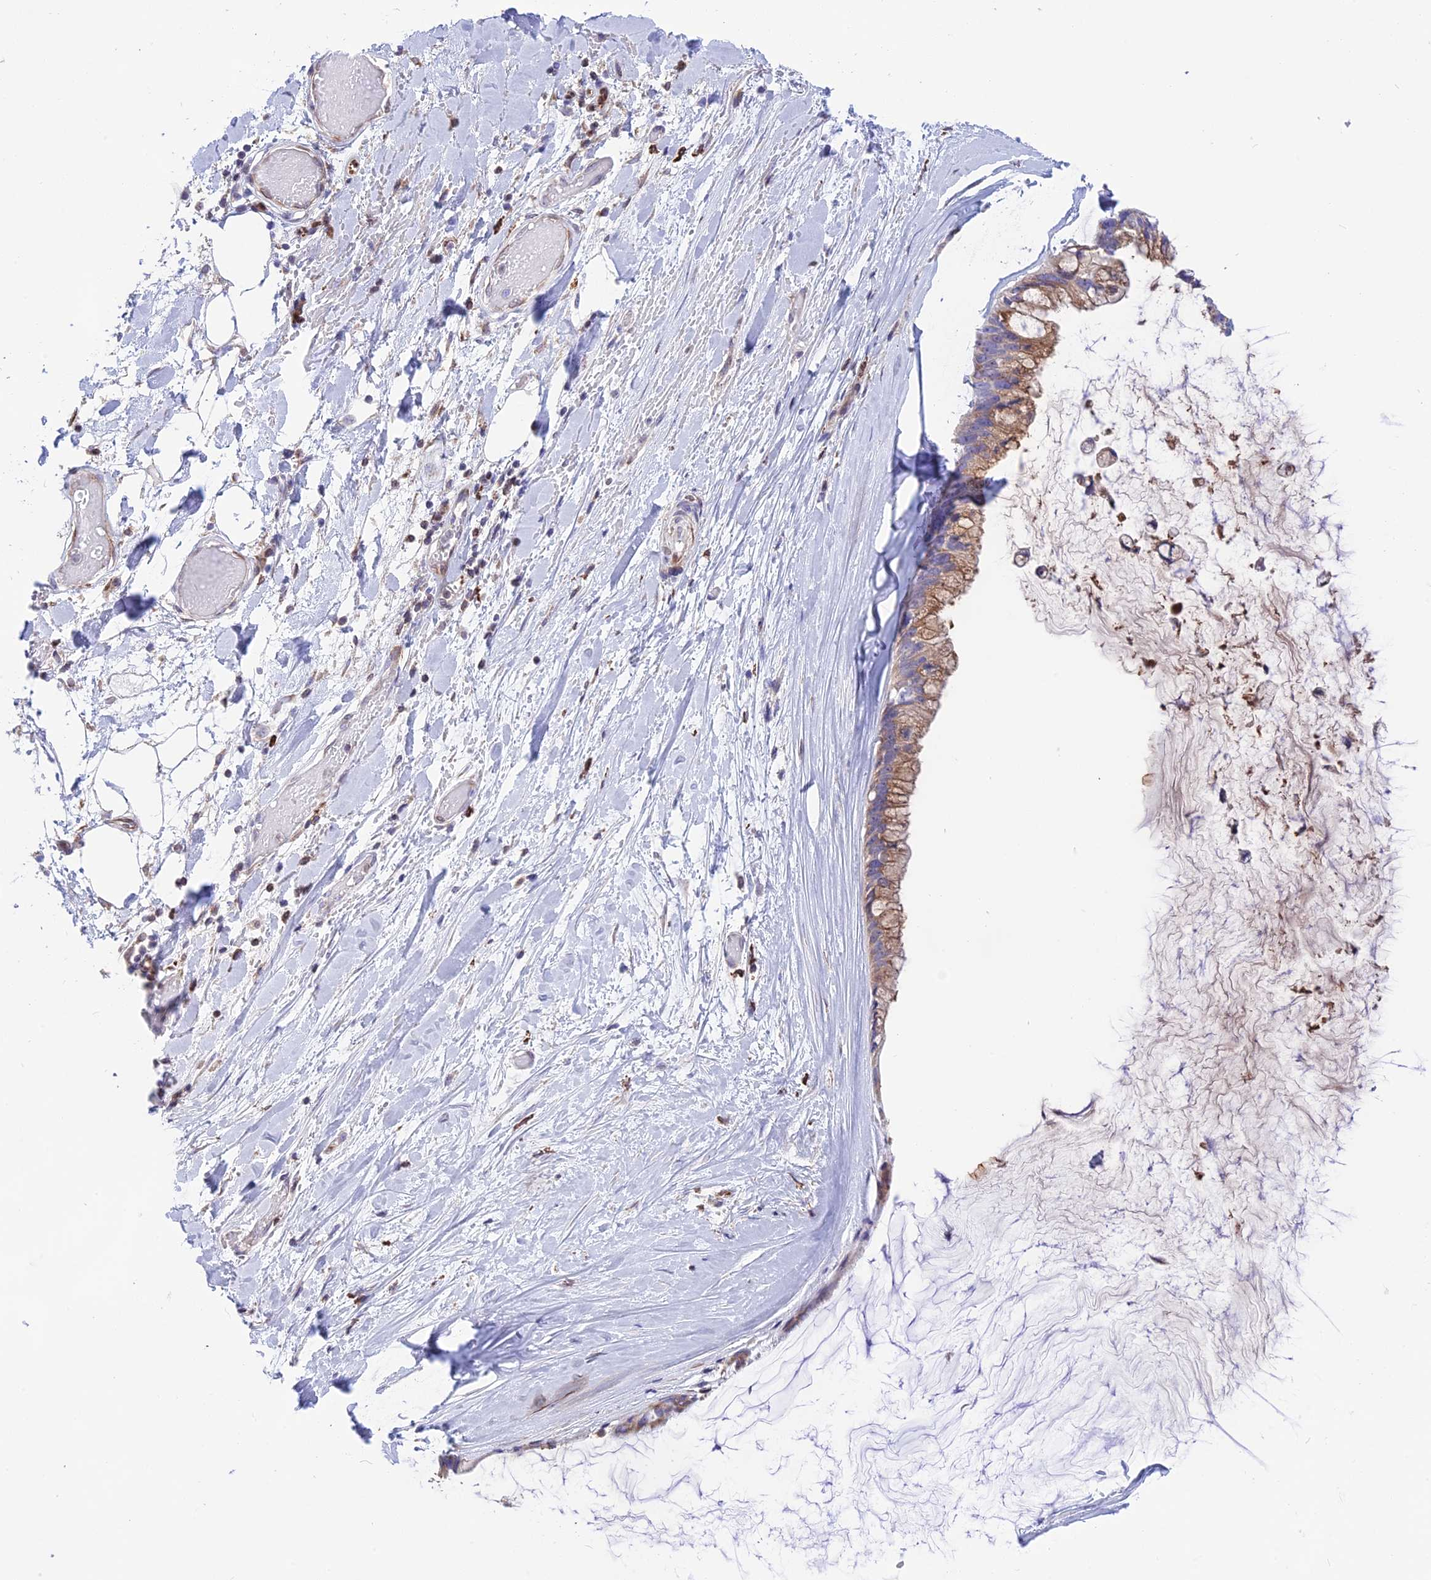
{"staining": {"intensity": "moderate", "quantity": "25%-75%", "location": "cytoplasmic/membranous"}, "tissue": "ovarian cancer", "cell_type": "Tumor cells", "image_type": "cancer", "snomed": [{"axis": "morphology", "description": "Cystadenocarcinoma, mucinous, NOS"}, {"axis": "topography", "description": "Ovary"}], "caption": "IHC (DAB) staining of ovarian cancer (mucinous cystadenocarcinoma) reveals moderate cytoplasmic/membranous protein expression in approximately 25%-75% of tumor cells.", "gene": "DOC2B", "patient": {"sex": "female", "age": 39}}